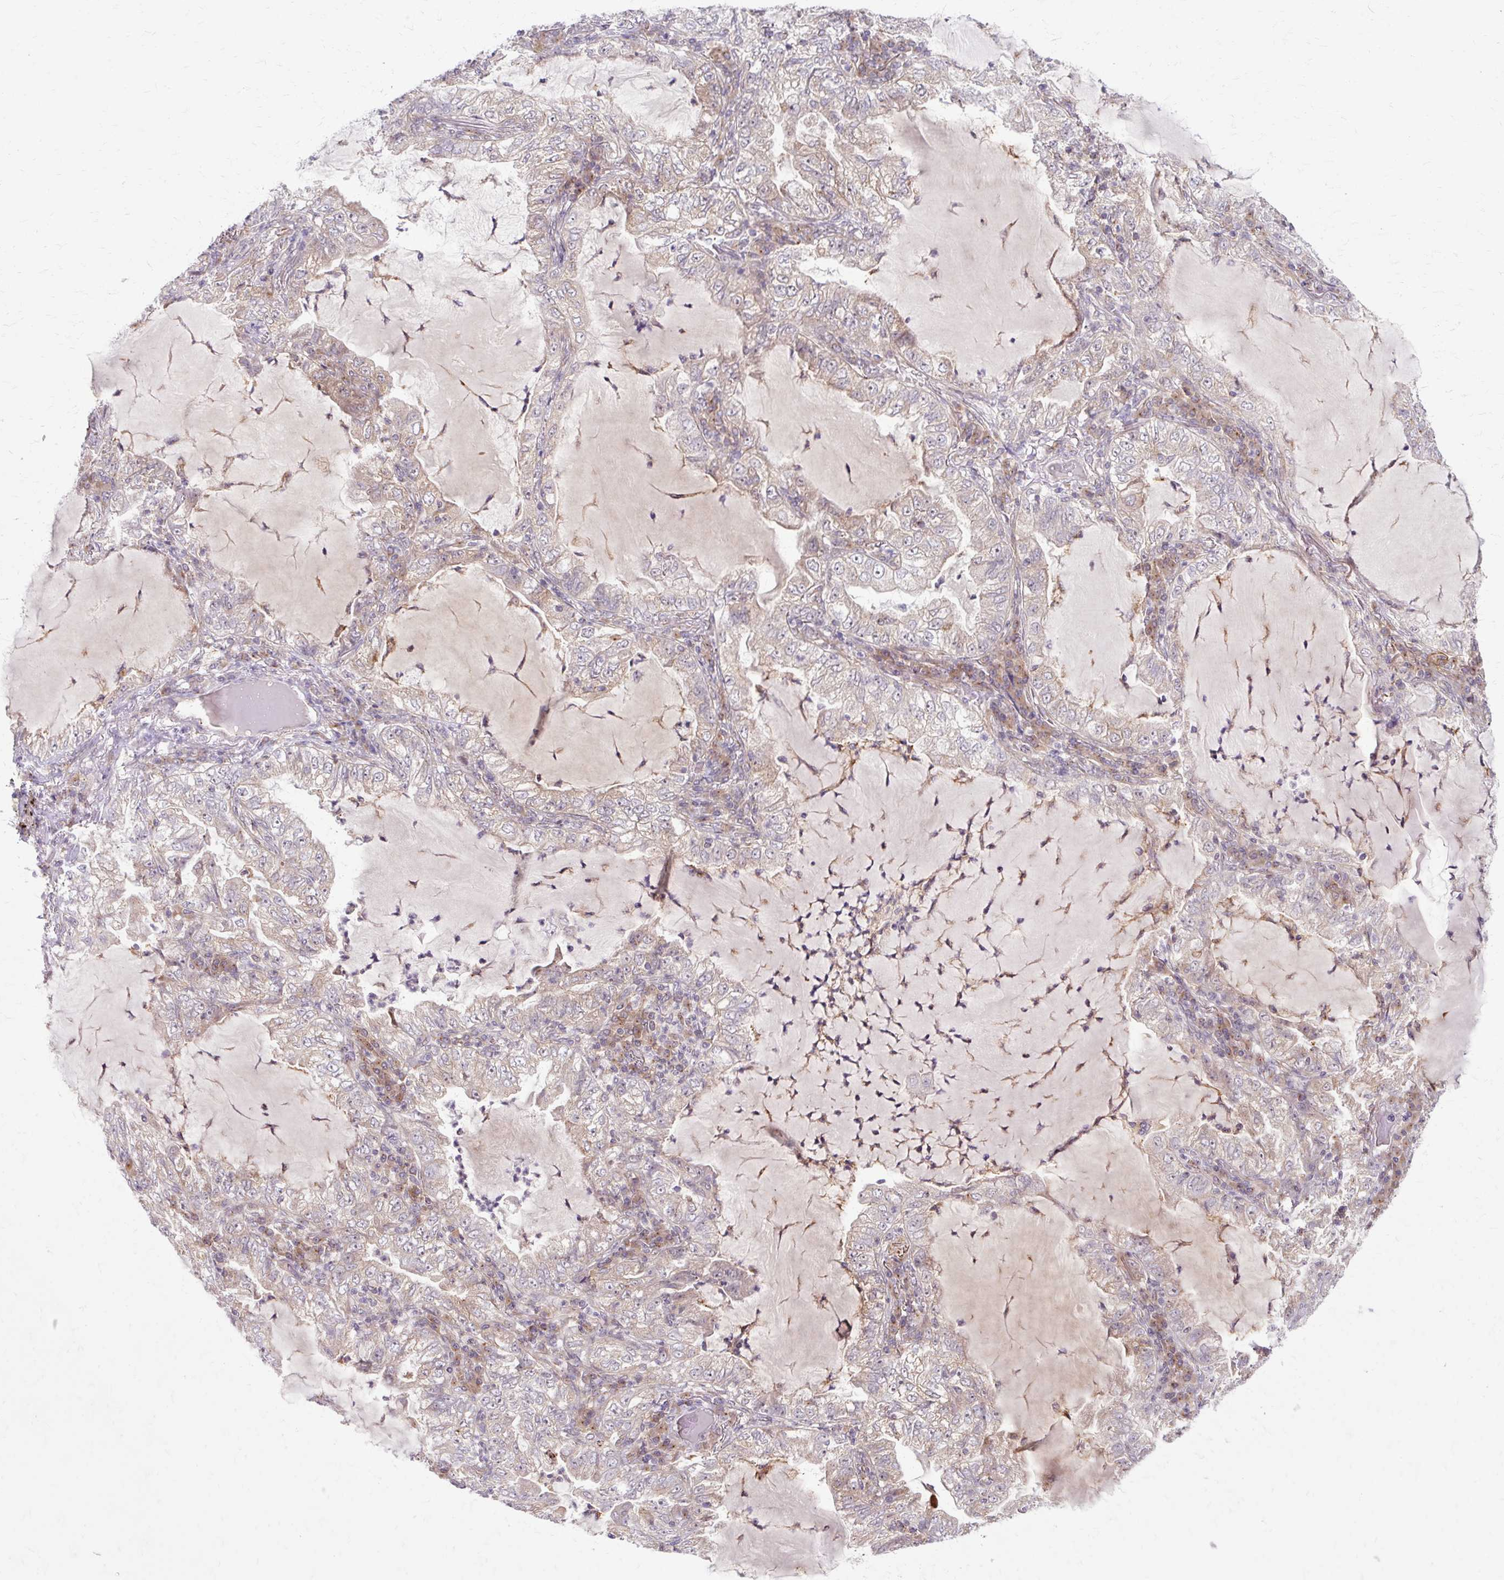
{"staining": {"intensity": "weak", "quantity": "<25%", "location": "cytoplasmic/membranous"}, "tissue": "lung cancer", "cell_type": "Tumor cells", "image_type": "cancer", "snomed": [{"axis": "morphology", "description": "Adenocarcinoma, NOS"}, {"axis": "topography", "description": "Lung"}], "caption": "Lung cancer was stained to show a protein in brown. There is no significant expression in tumor cells.", "gene": "MZT2B", "patient": {"sex": "female", "age": 73}}